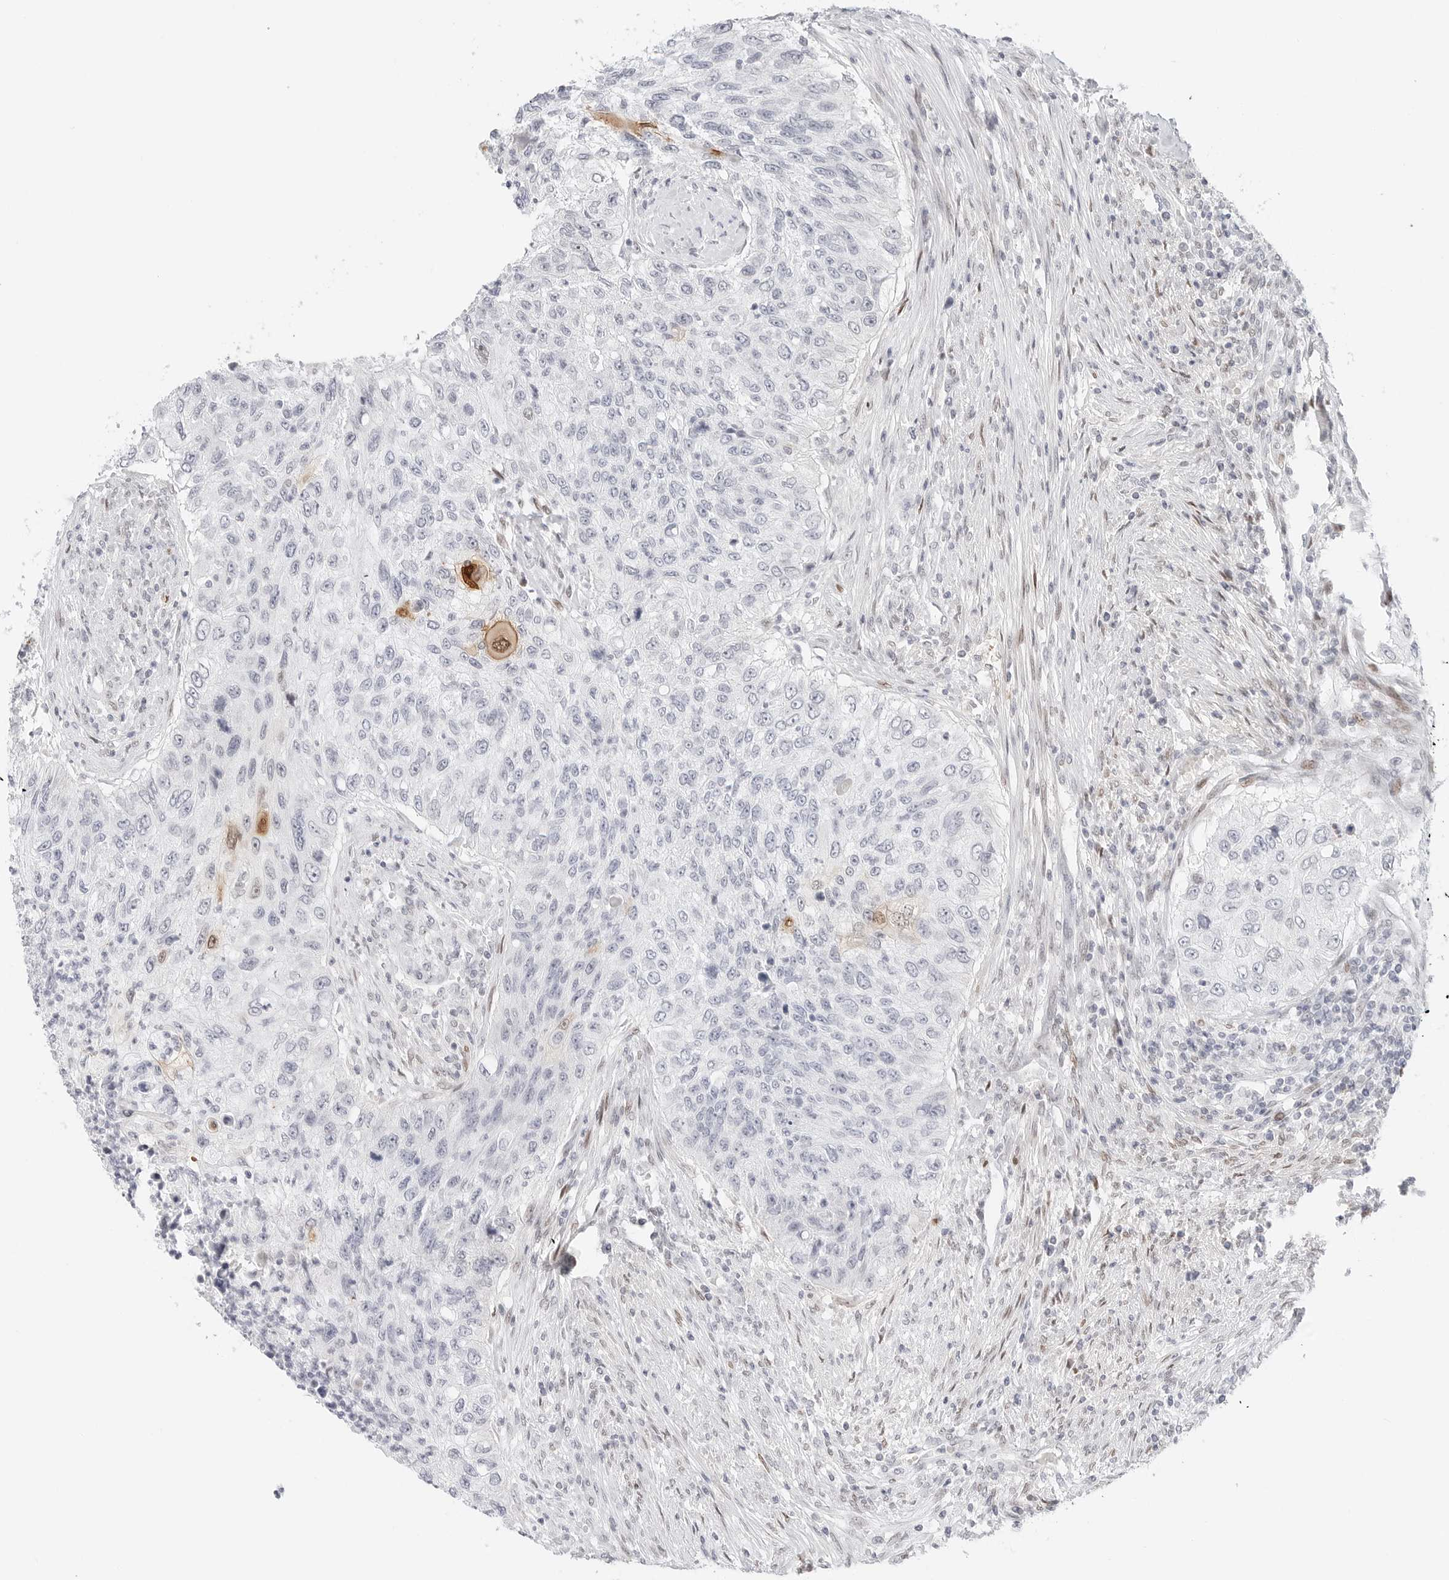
{"staining": {"intensity": "moderate", "quantity": "<25%", "location": "cytoplasmic/membranous"}, "tissue": "urothelial cancer", "cell_type": "Tumor cells", "image_type": "cancer", "snomed": [{"axis": "morphology", "description": "Urothelial carcinoma, High grade"}, {"axis": "topography", "description": "Urinary bladder"}], "caption": "This is a histology image of immunohistochemistry (IHC) staining of high-grade urothelial carcinoma, which shows moderate positivity in the cytoplasmic/membranous of tumor cells.", "gene": "SPIDR", "patient": {"sex": "female", "age": 60}}